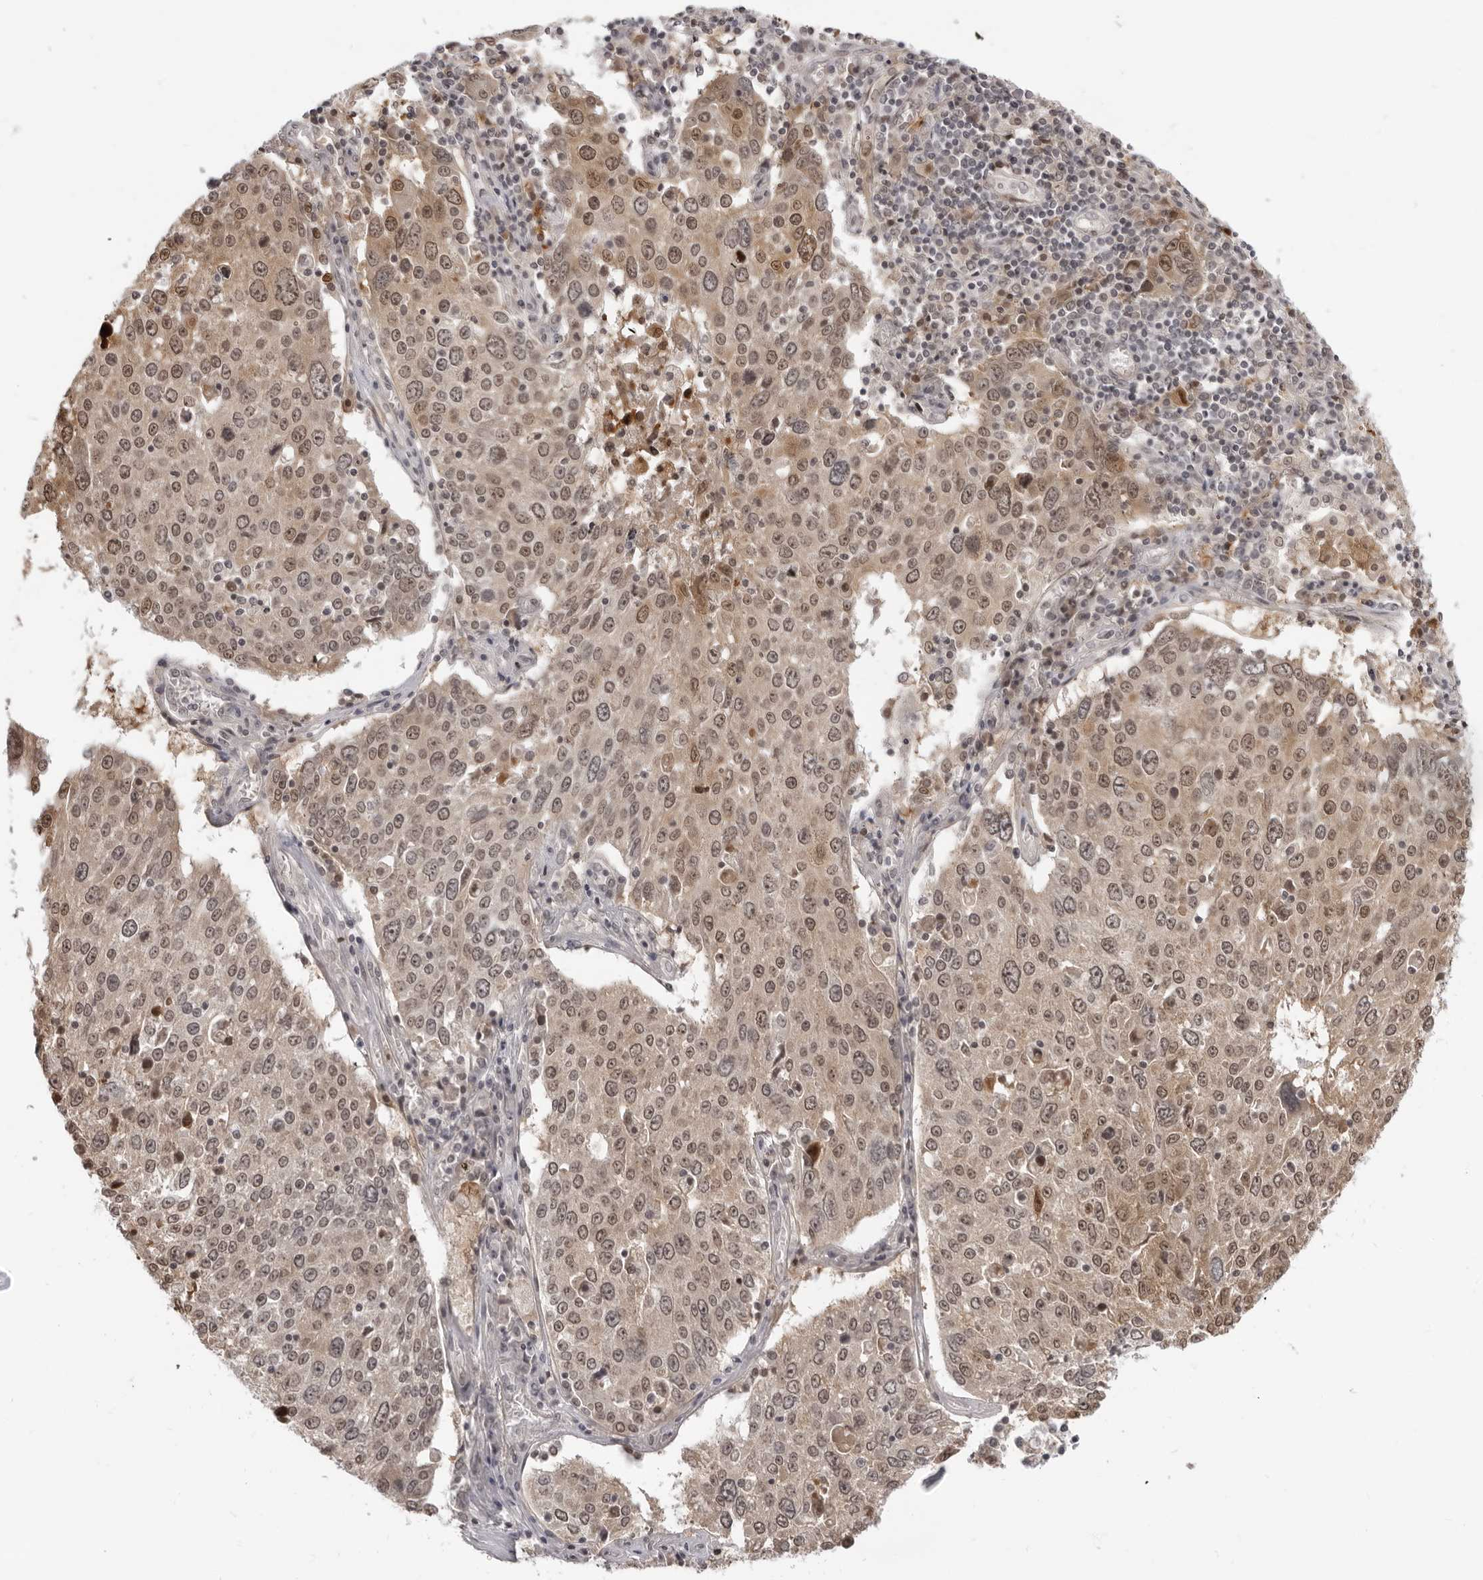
{"staining": {"intensity": "moderate", "quantity": ">75%", "location": "nuclear"}, "tissue": "lung cancer", "cell_type": "Tumor cells", "image_type": "cancer", "snomed": [{"axis": "morphology", "description": "Squamous cell carcinoma, NOS"}, {"axis": "topography", "description": "Lung"}], "caption": "The immunohistochemical stain highlights moderate nuclear staining in tumor cells of lung cancer tissue. The staining was performed using DAB (3,3'-diaminobenzidine), with brown indicating positive protein expression. Nuclei are stained blue with hematoxylin.", "gene": "SRGAP2", "patient": {"sex": "male", "age": 65}}